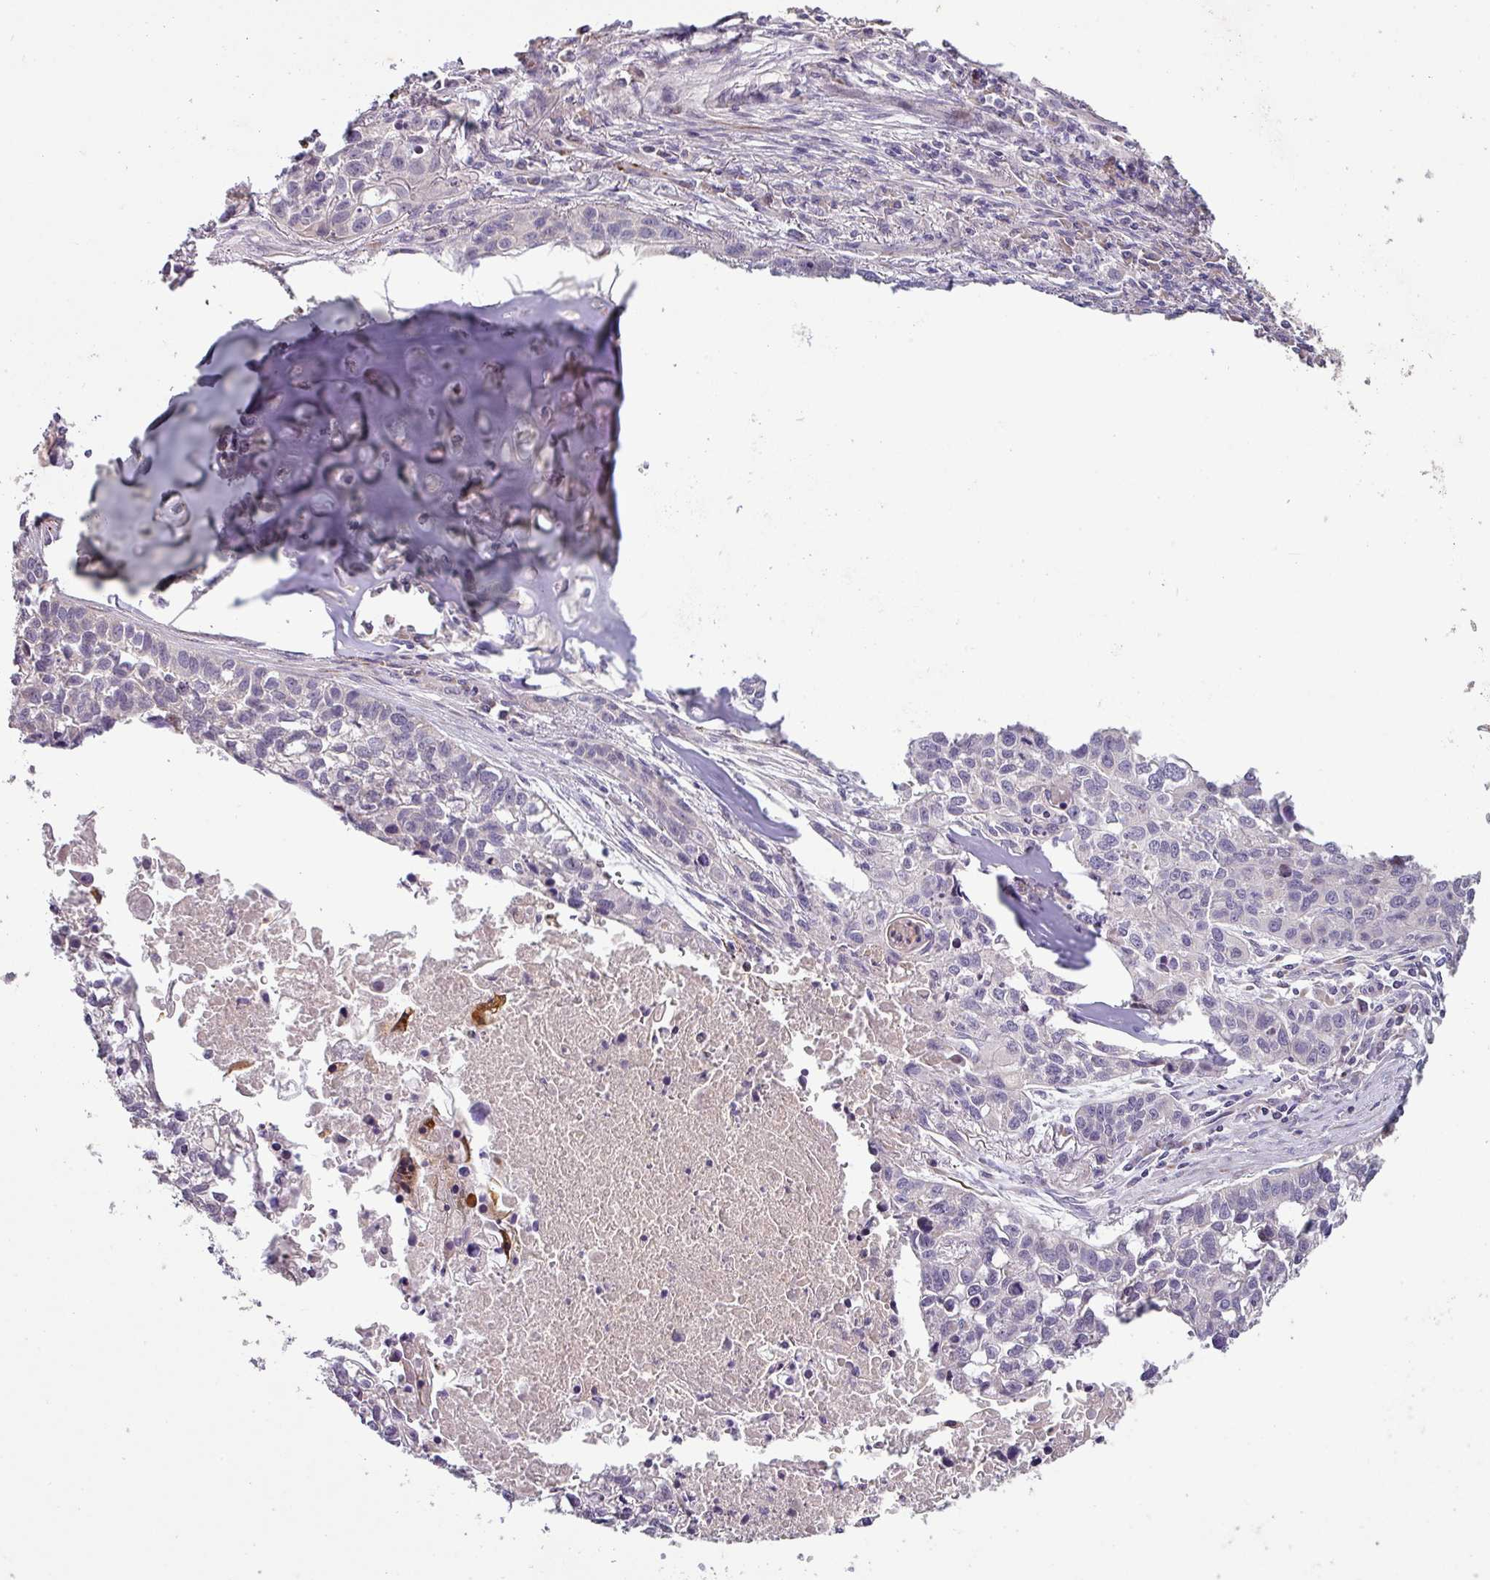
{"staining": {"intensity": "negative", "quantity": "none", "location": "none"}, "tissue": "lung cancer", "cell_type": "Tumor cells", "image_type": "cancer", "snomed": [{"axis": "morphology", "description": "Squamous cell carcinoma, NOS"}, {"axis": "topography", "description": "Lung"}], "caption": "High power microscopy photomicrograph of an immunohistochemistry (IHC) photomicrograph of lung squamous cell carcinoma, revealing no significant positivity in tumor cells.", "gene": "KLHL3", "patient": {"sex": "male", "age": 74}}